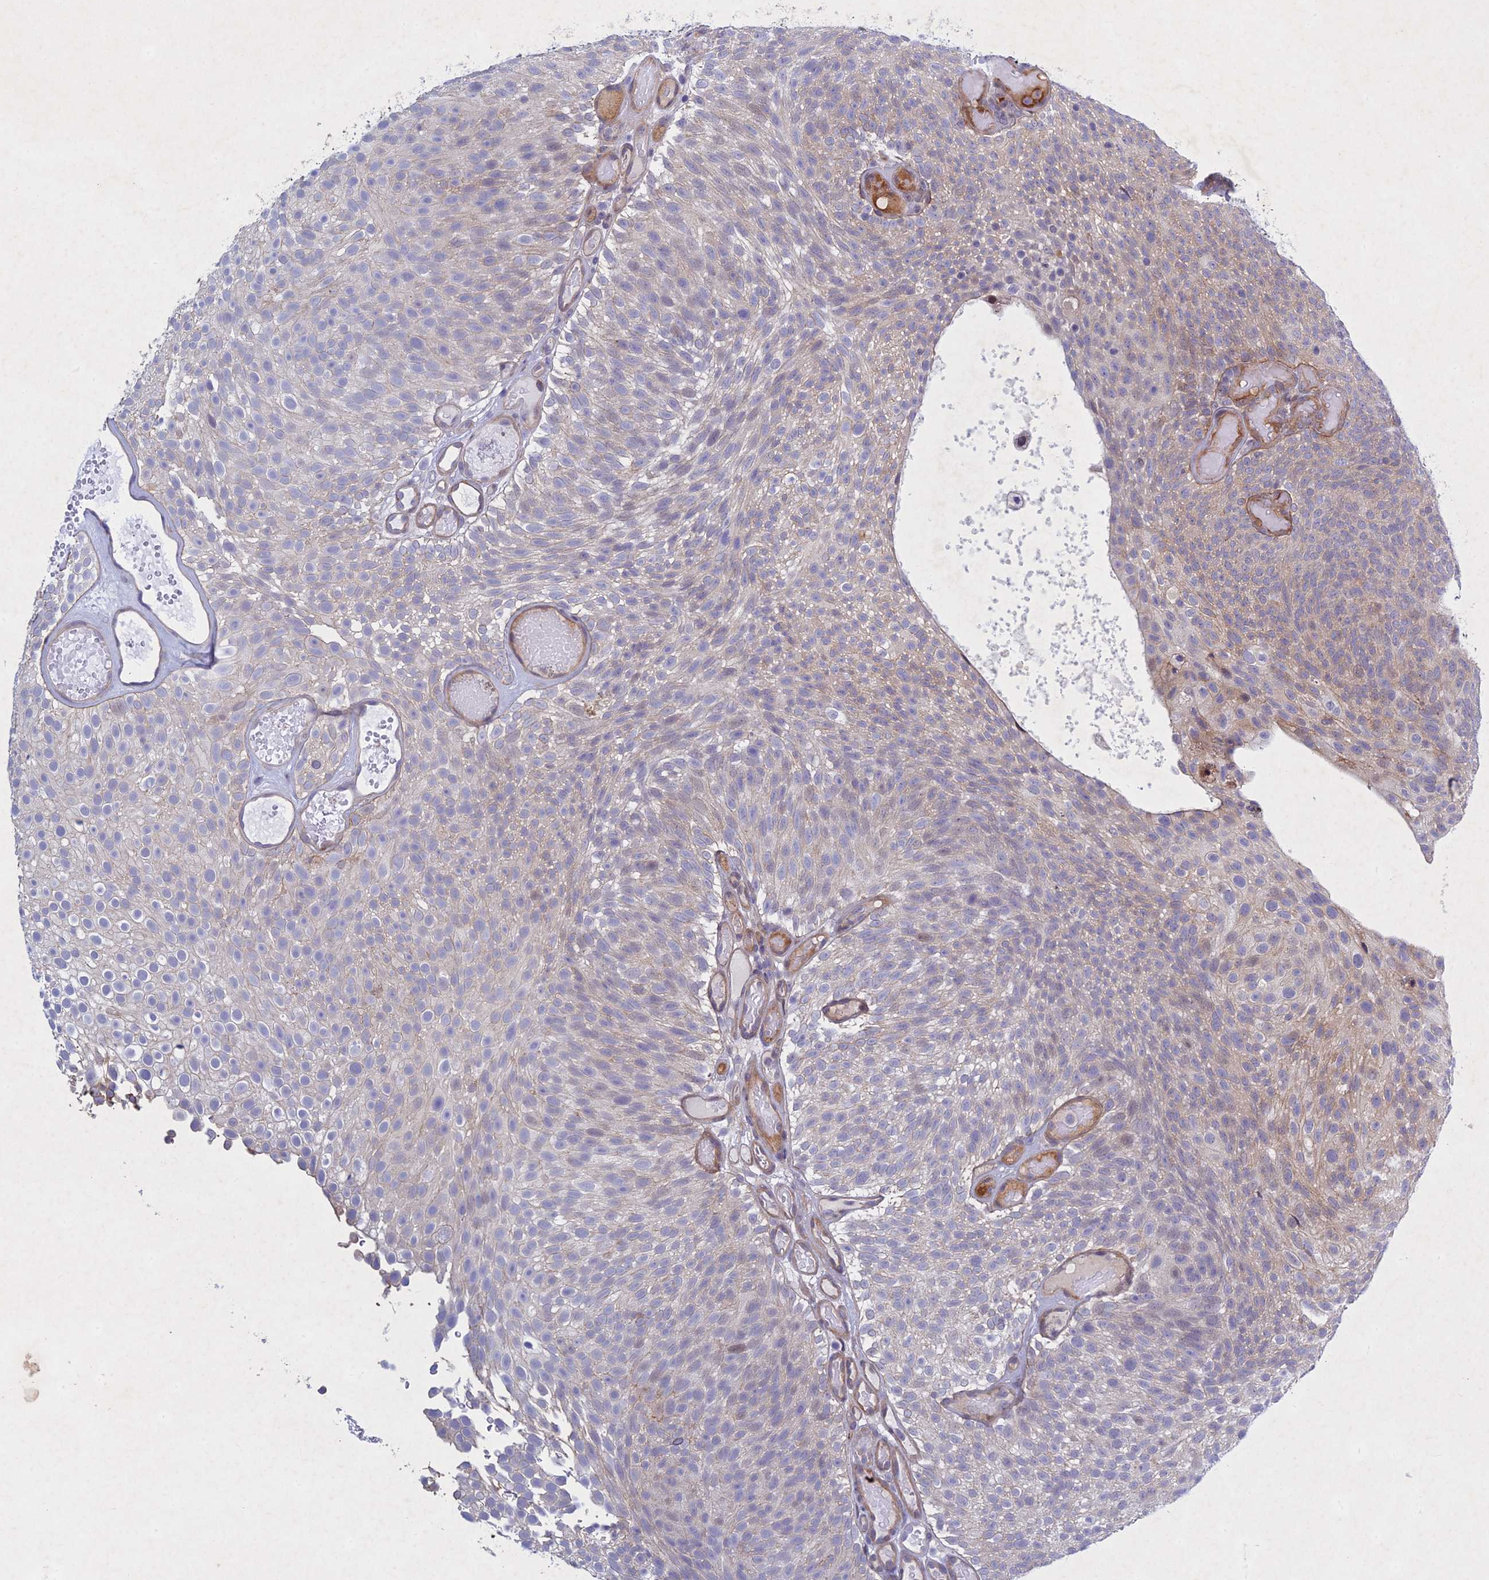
{"staining": {"intensity": "negative", "quantity": "none", "location": "none"}, "tissue": "urothelial cancer", "cell_type": "Tumor cells", "image_type": "cancer", "snomed": [{"axis": "morphology", "description": "Urothelial carcinoma, Low grade"}, {"axis": "topography", "description": "Urinary bladder"}], "caption": "There is no significant positivity in tumor cells of urothelial cancer.", "gene": "PTHLH", "patient": {"sex": "male", "age": 78}}